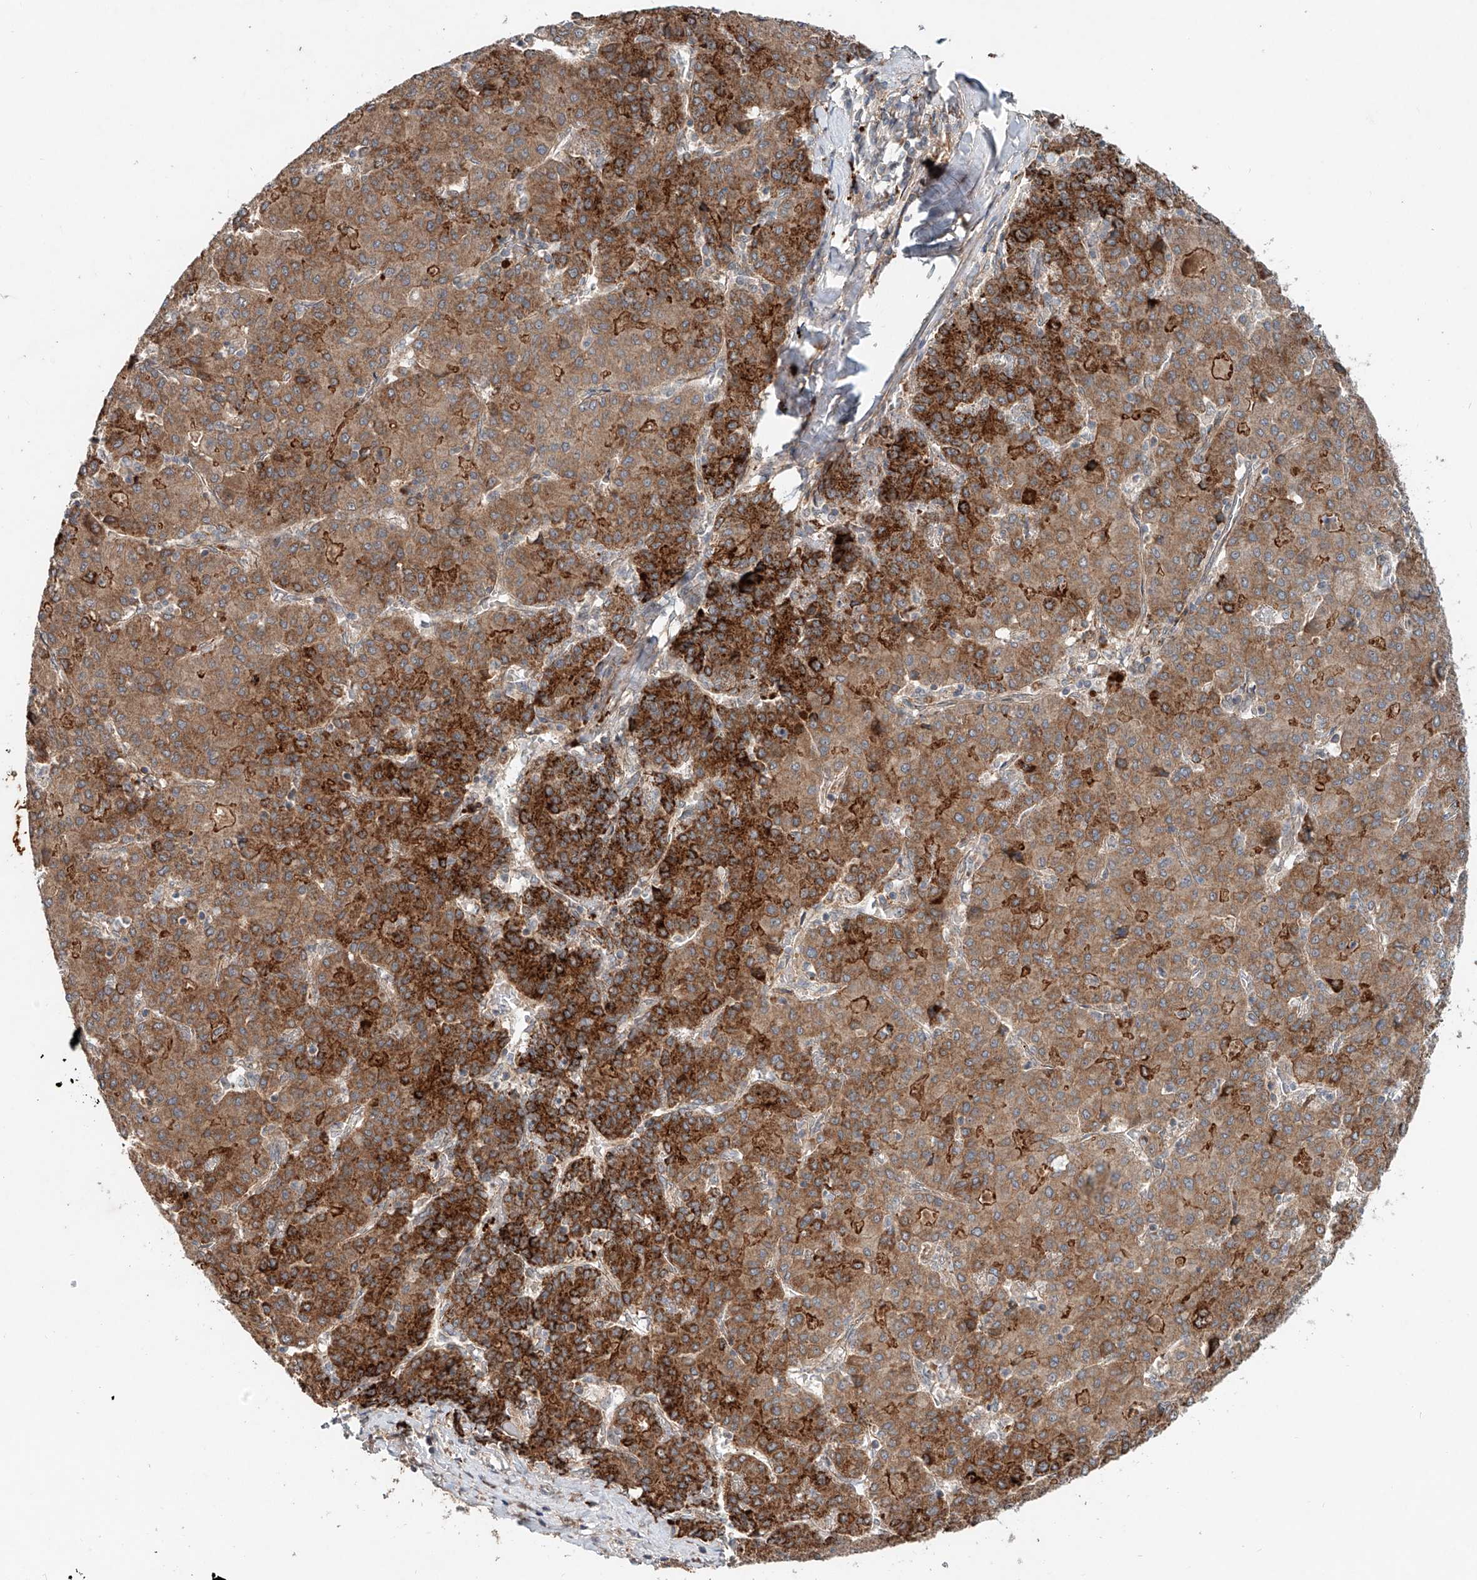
{"staining": {"intensity": "strong", "quantity": ">75%", "location": "cytoplasmic/membranous"}, "tissue": "liver cancer", "cell_type": "Tumor cells", "image_type": "cancer", "snomed": [{"axis": "morphology", "description": "Carcinoma, Hepatocellular, NOS"}, {"axis": "topography", "description": "Liver"}], "caption": "Liver cancer (hepatocellular carcinoma) stained with IHC displays strong cytoplasmic/membranous staining in about >75% of tumor cells. (DAB IHC with brightfield microscopy, high magnification).", "gene": "IER5", "patient": {"sex": "male", "age": 65}}